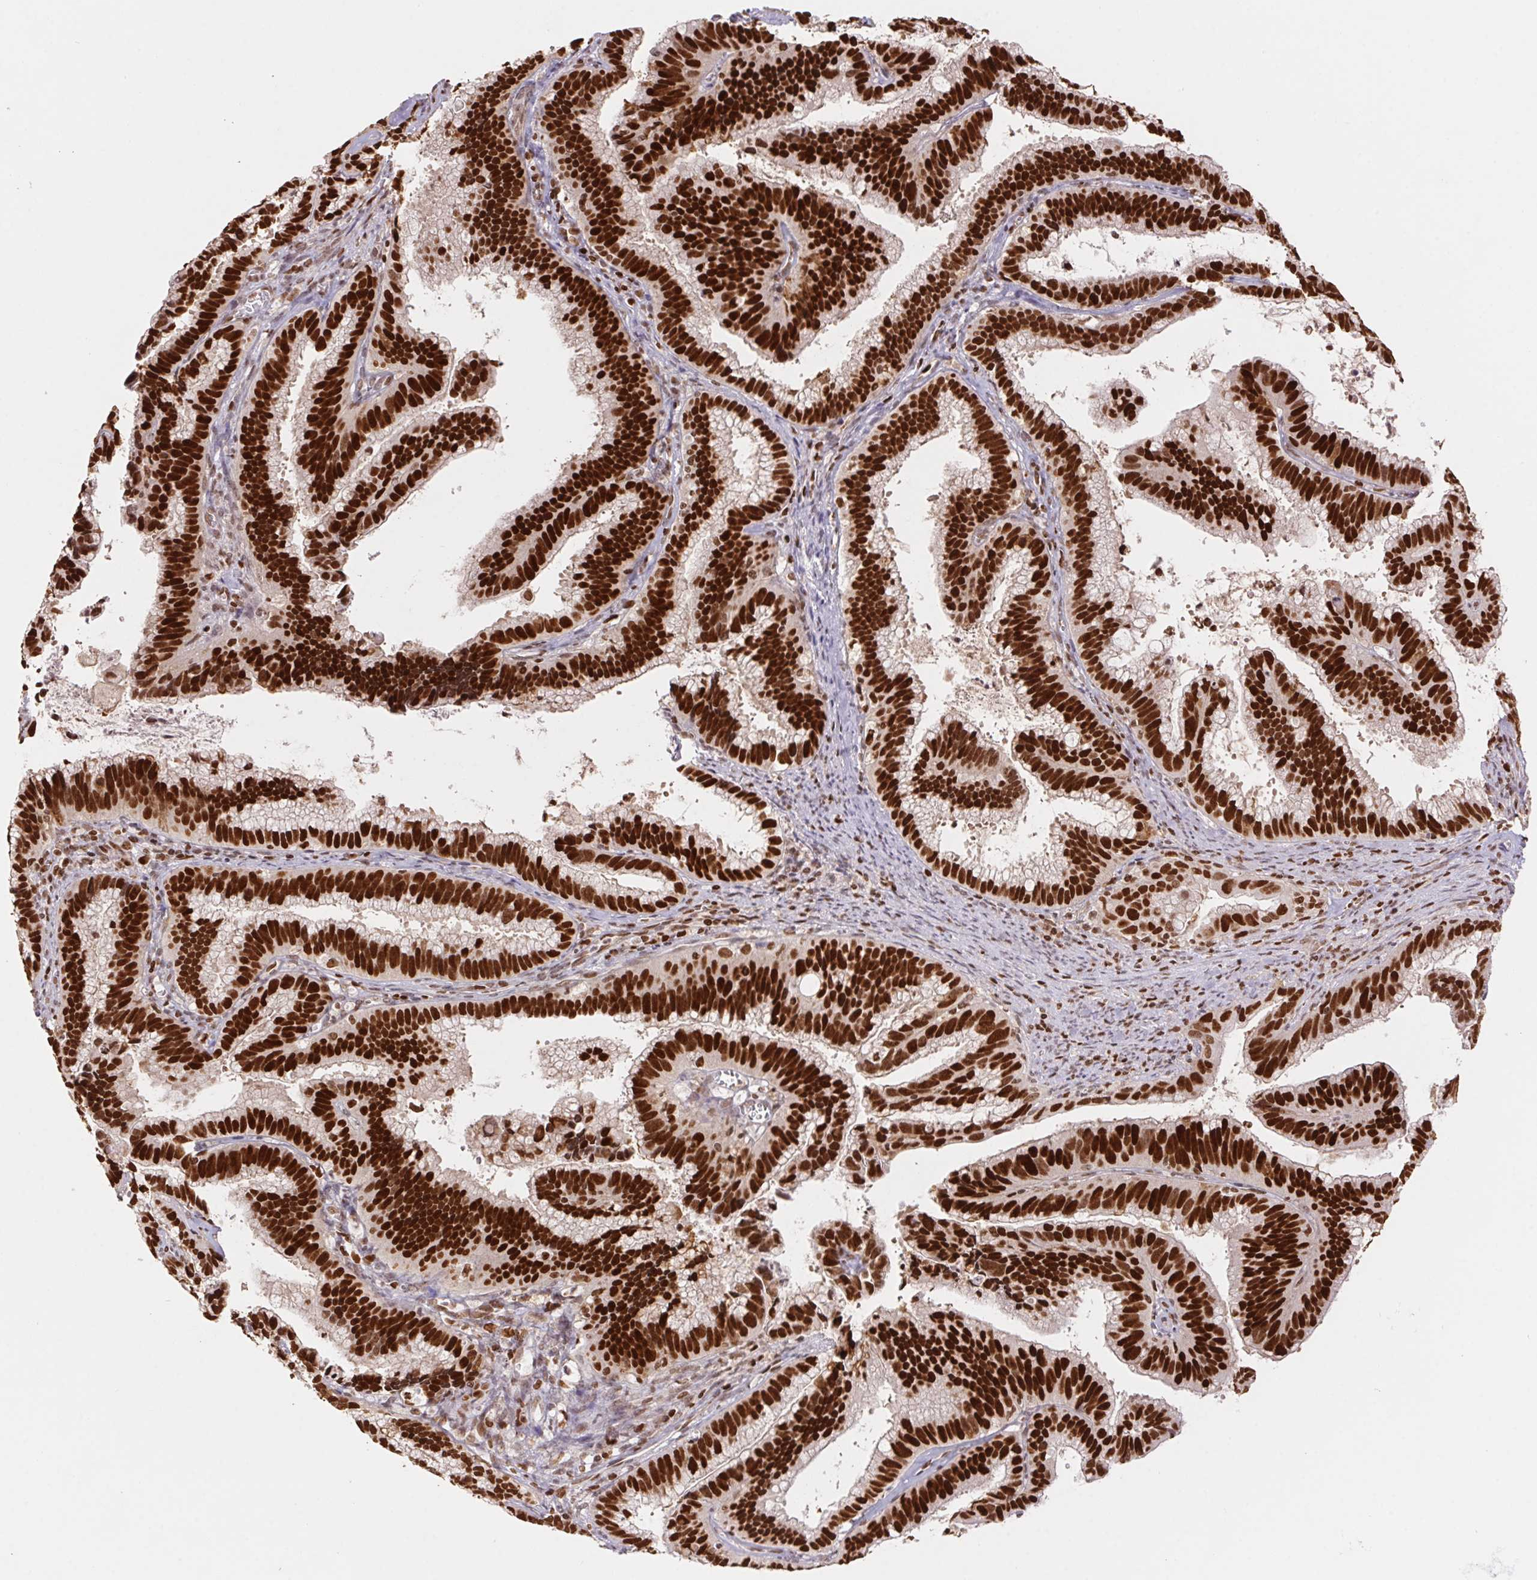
{"staining": {"intensity": "strong", "quantity": ">75%", "location": "nuclear"}, "tissue": "cervical cancer", "cell_type": "Tumor cells", "image_type": "cancer", "snomed": [{"axis": "morphology", "description": "Adenocarcinoma, NOS"}, {"axis": "topography", "description": "Cervix"}], "caption": "Protein staining reveals strong nuclear staining in approximately >75% of tumor cells in adenocarcinoma (cervical).", "gene": "POLD3", "patient": {"sex": "female", "age": 61}}